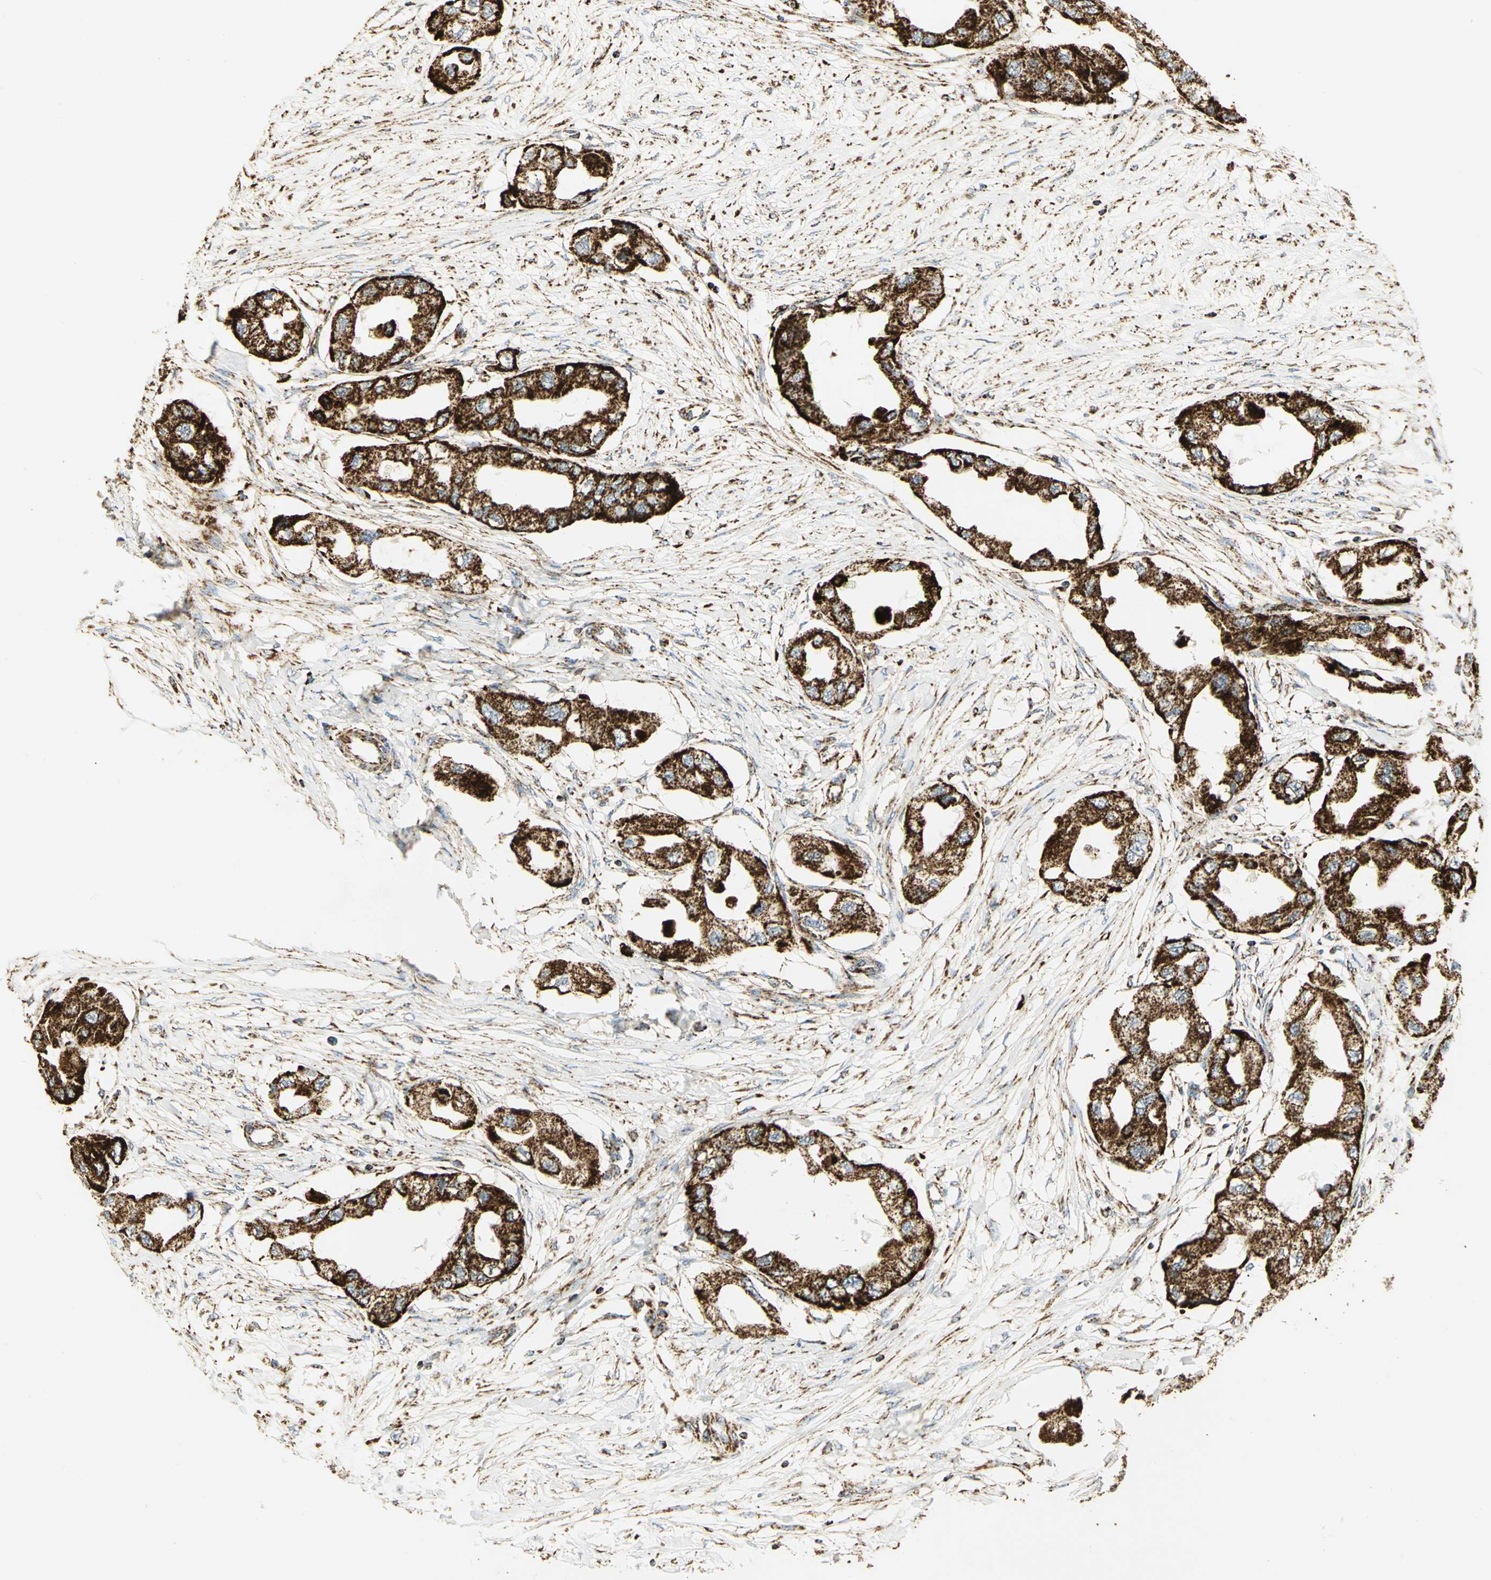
{"staining": {"intensity": "strong", "quantity": ">75%", "location": "cytoplasmic/membranous"}, "tissue": "endometrial cancer", "cell_type": "Tumor cells", "image_type": "cancer", "snomed": [{"axis": "morphology", "description": "Adenocarcinoma, NOS"}, {"axis": "topography", "description": "Endometrium"}], "caption": "Protein expression analysis of human adenocarcinoma (endometrial) reveals strong cytoplasmic/membranous staining in approximately >75% of tumor cells. The staining was performed using DAB to visualize the protein expression in brown, while the nuclei were stained in blue with hematoxylin (Magnification: 20x).", "gene": "VDAC1", "patient": {"sex": "female", "age": 67}}